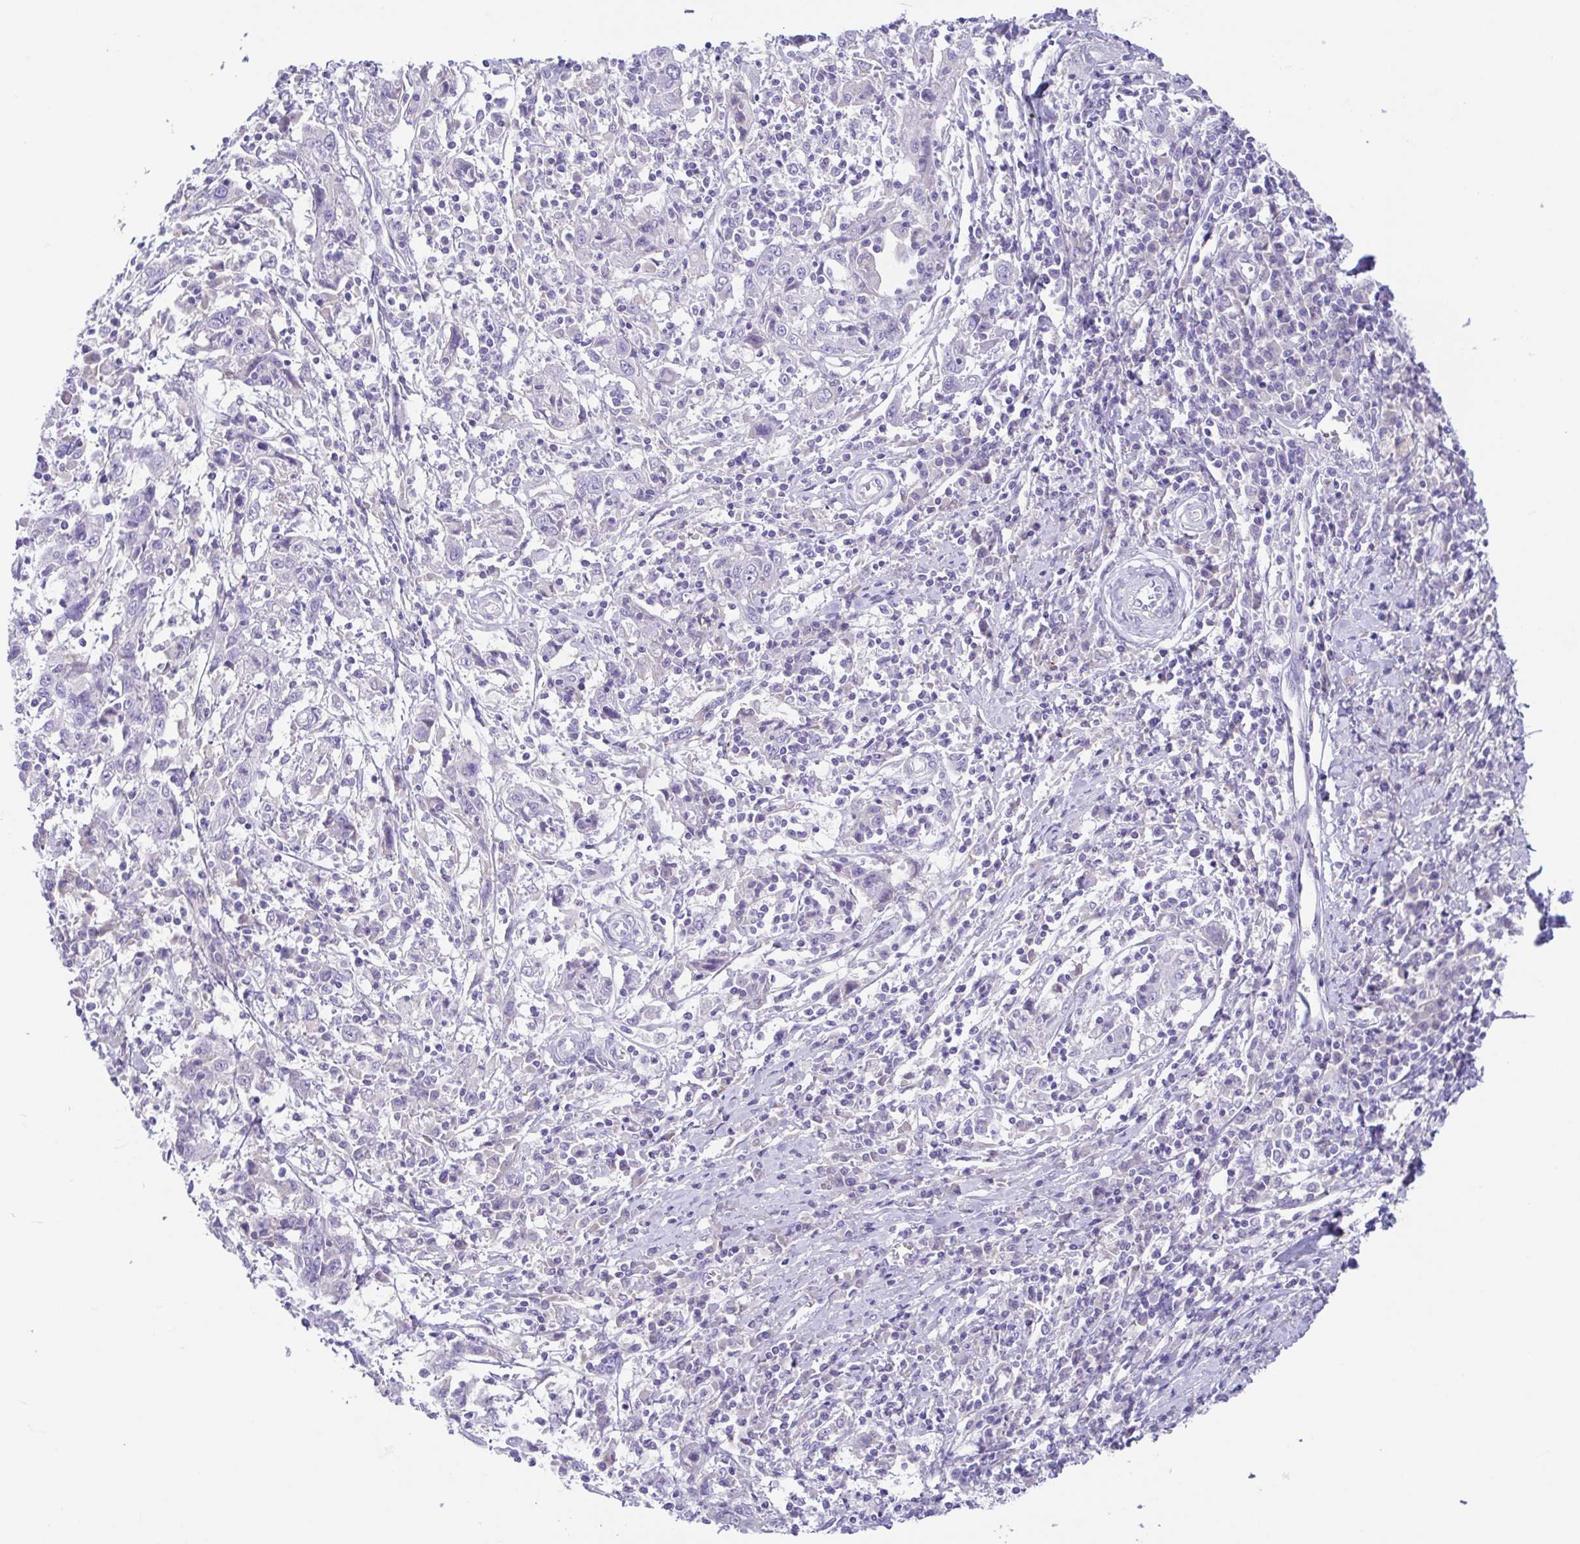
{"staining": {"intensity": "negative", "quantity": "none", "location": "none"}, "tissue": "cervical cancer", "cell_type": "Tumor cells", "image_type": "cancer", "snomed": [{"axis": "morphology", "description": "Squamous cell carcinoma, NOS"}, {"axis": "topography", "description": "Cervix"}], "caption": "Immunohistochemical staining of human cervical squamous cell carcinoma displays no significant expression in tumor cells.", "gene": "A1BG", "patient": {"sex": "female", "age": 46}}